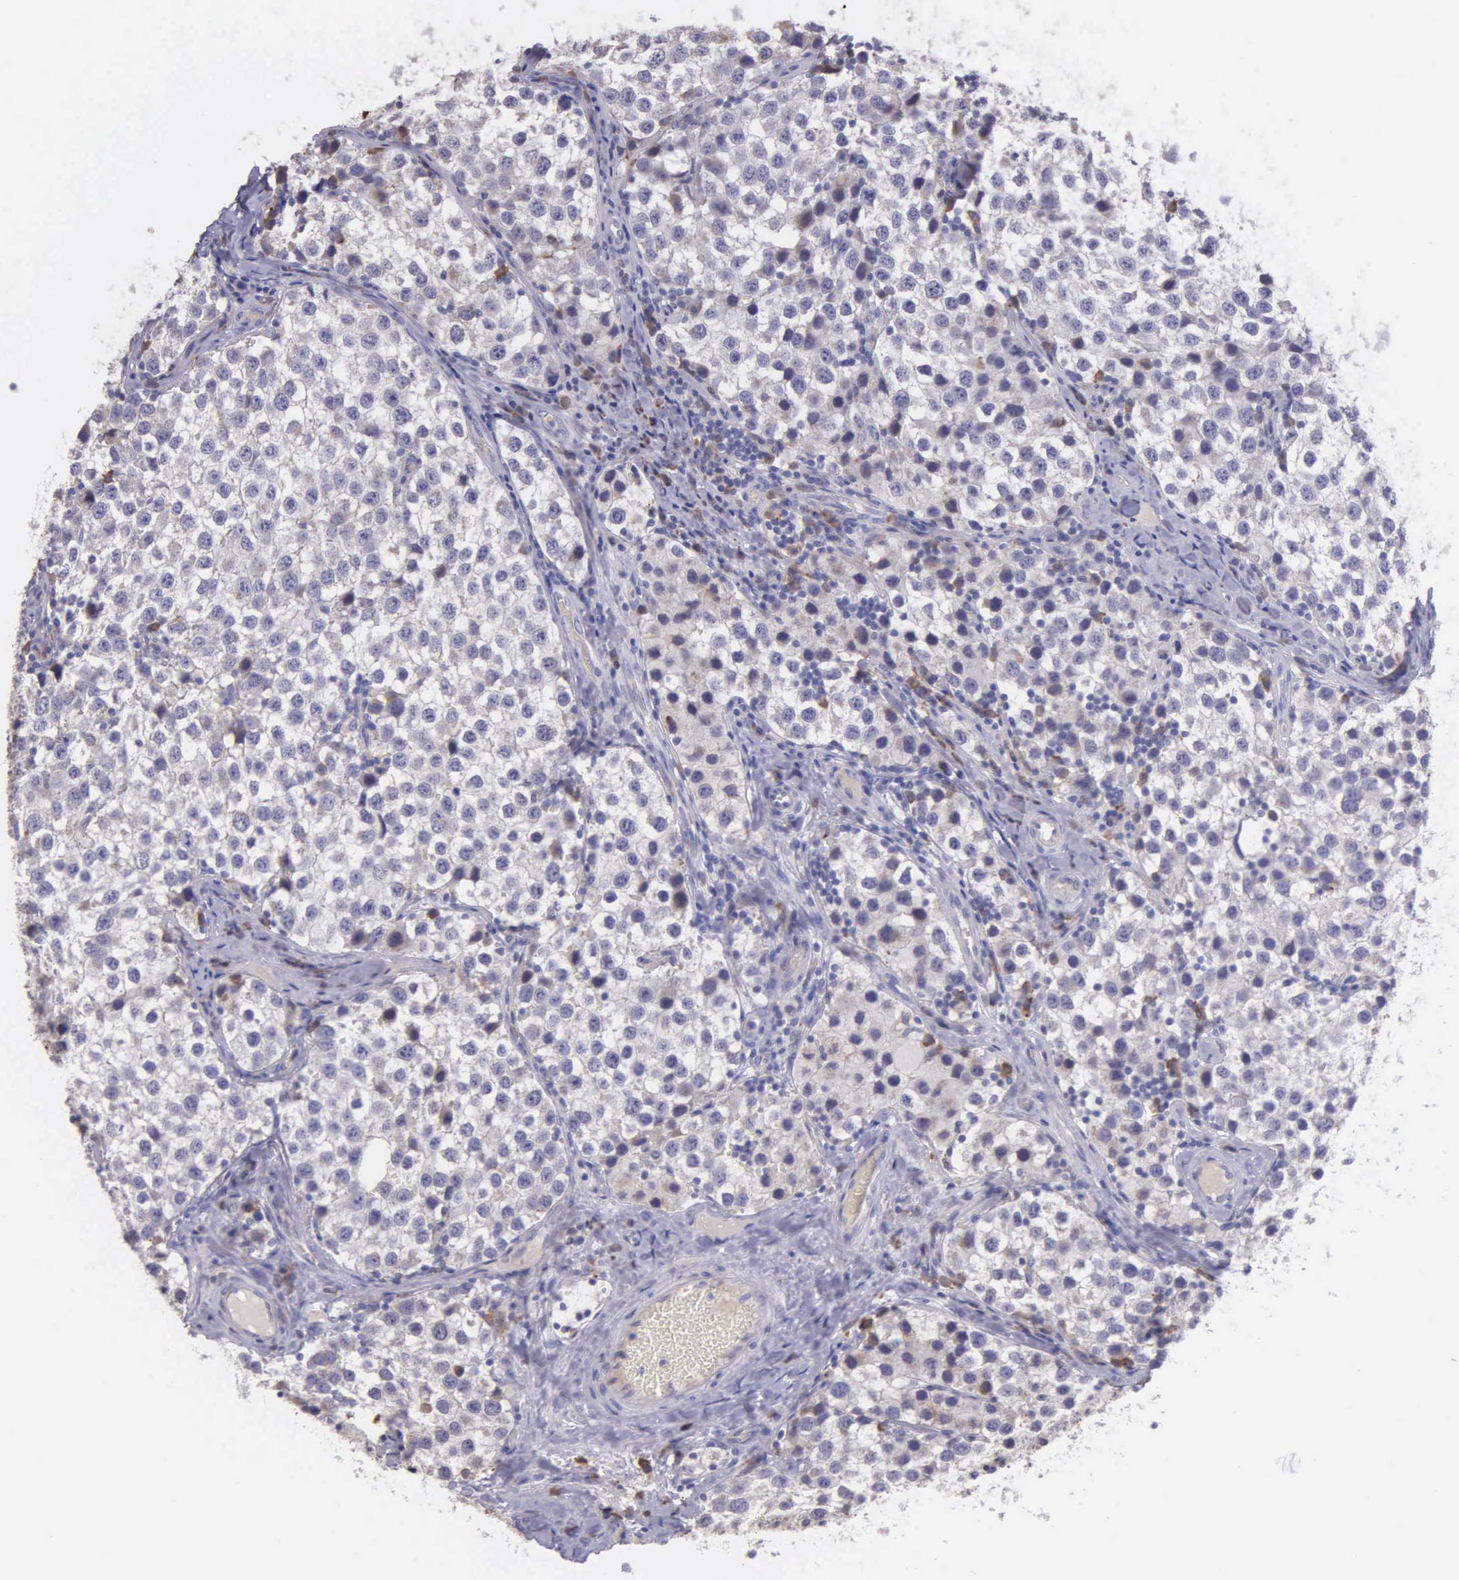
{"staining": {"intensity": "weak", "quantity": "<25%", "location": "cytoplasmic/membranous"}, "tissue": "testis cancer", "cell_type": "Tumor cells", "image_type": "cancer", "snomed": [{"axis": "morphology", "description": "Seminoma, NOS"}, {"axis": "topography", "description": "Testis"}], "caption": "High power microscopy image of an IHC histopathology image of testis cancer, revealing no significant staining in tumor cells.", "gene": "ZC3H12B", "patient": {"sex": "male", "age": 39}}